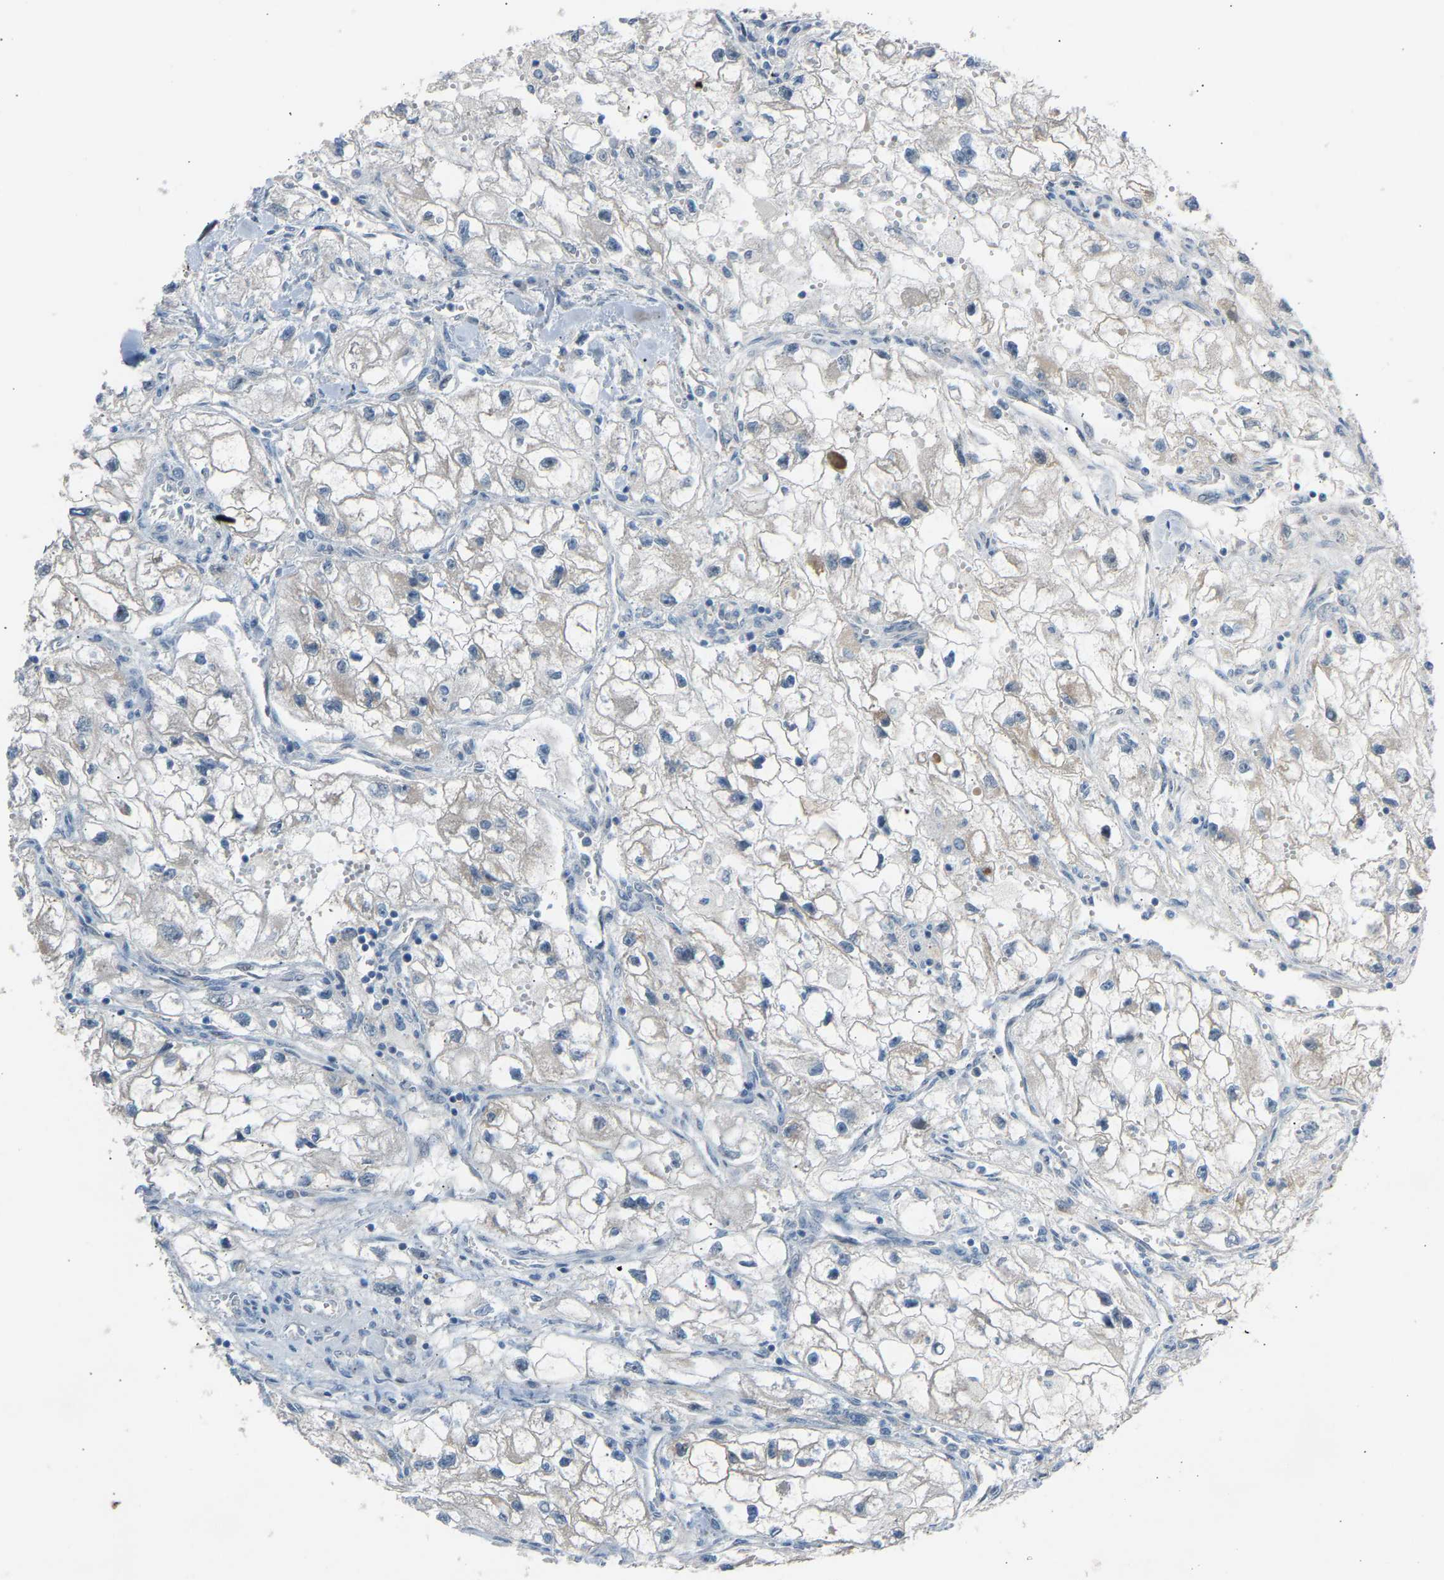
{"staining": {"intensity": "negative", "quantity": "none", "location": "none"}, "tissue": "renal cancer", "cell_type": "Tumor cells", "image_type": "cancer", "snomed": [{"axis": "morphology", "description": "Adenocarcinoma, NOS"}, {"axis": "topography", "description": "Kidney"}], "caption": "IHC of human renal cancer reveals no staining in tumor cells. (Brightfield microscopy of DAB (3,3'-diaminobenzidine) immunohistochemistry (IHC) at high magnification).", "gene": "VPS41", "patient": {"sex": "female", "age": 70}}